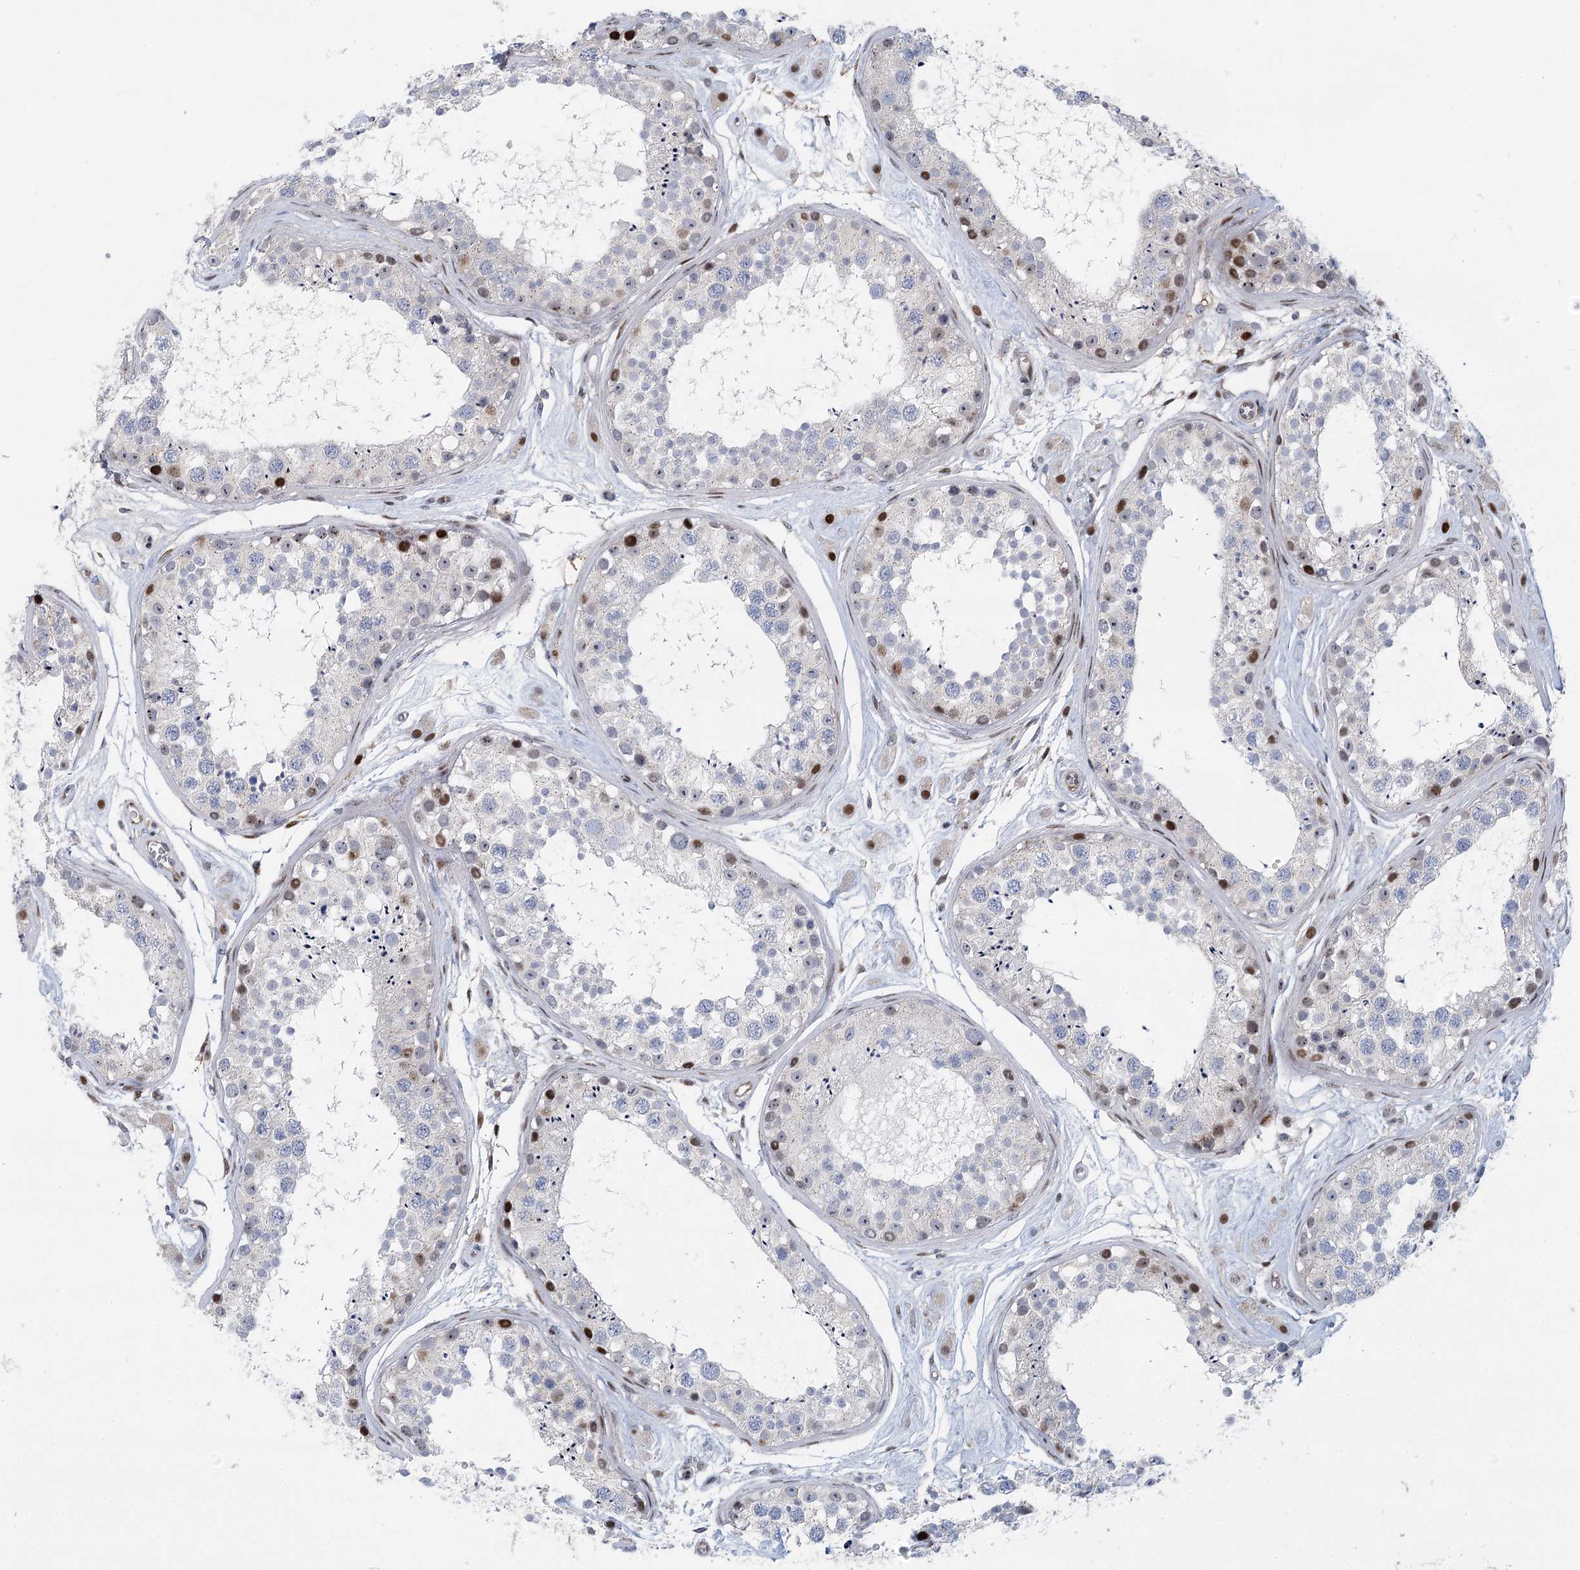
{"staining": {"intensity": "moderate", "quantity": "<25%", "location": "nuclear"}, "tissue": "testis", "cell_type": "Cells in seminiferous ducts", "image_type": "normal", "snomed": [{"axis": "morphology", "description": "Normal tissue, NOS"}, {"axis": "topography", "description": "Testis"}], "caption": "The photomicrograph demonstrates staining of unremarkable testis, revealing moderate nuclear protein expression (brown color) within cells in seminiferous ducts.", "gene": "CAMTA1", "patient": {"sex": "male", "age": 25}}